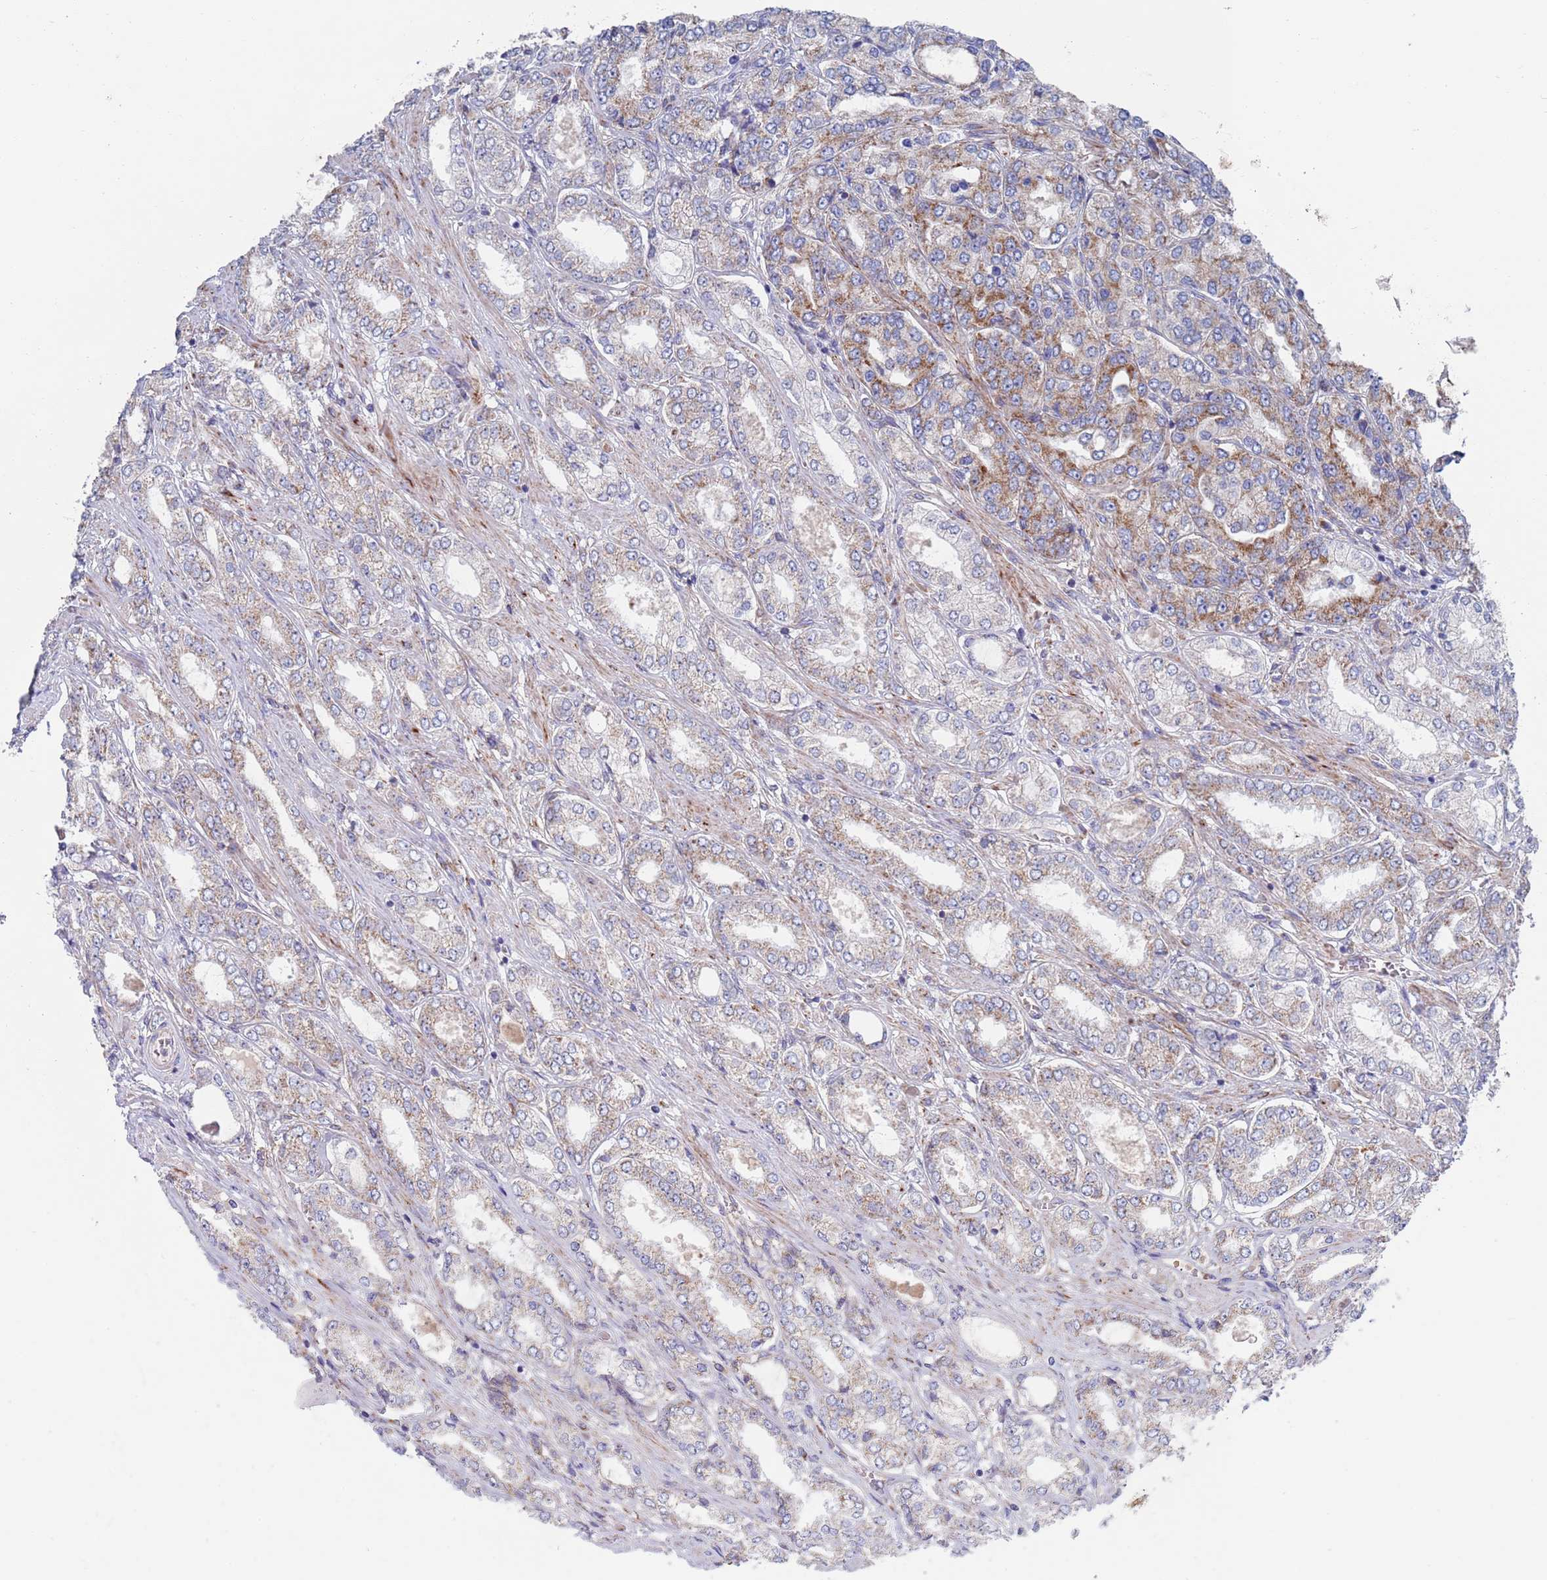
{"staining": {"intensity": "moderate", "quantity": "<25%", "location": "cytoplasmic/membranous"}, "tissue": "prostate cancer", "cell_type": "Tumor cells", "image_type": "cancer", "snomed": [{"axis": "morphology", "description": "Adenocarcinoma, High grade"}, {"axis": "topography", "description": "Prostate"}], "caption": "A histopathology image of human prostate adenocarcinoma (high-grade) stained for a protein reveals moderate cytoplasmic/membranous brown staining in tumor cells. Ihc stains the protein in brown and the nuclei are stained blue.", "gene": "CHCHD6", "patient": {"sex": "male", "age": 68}}